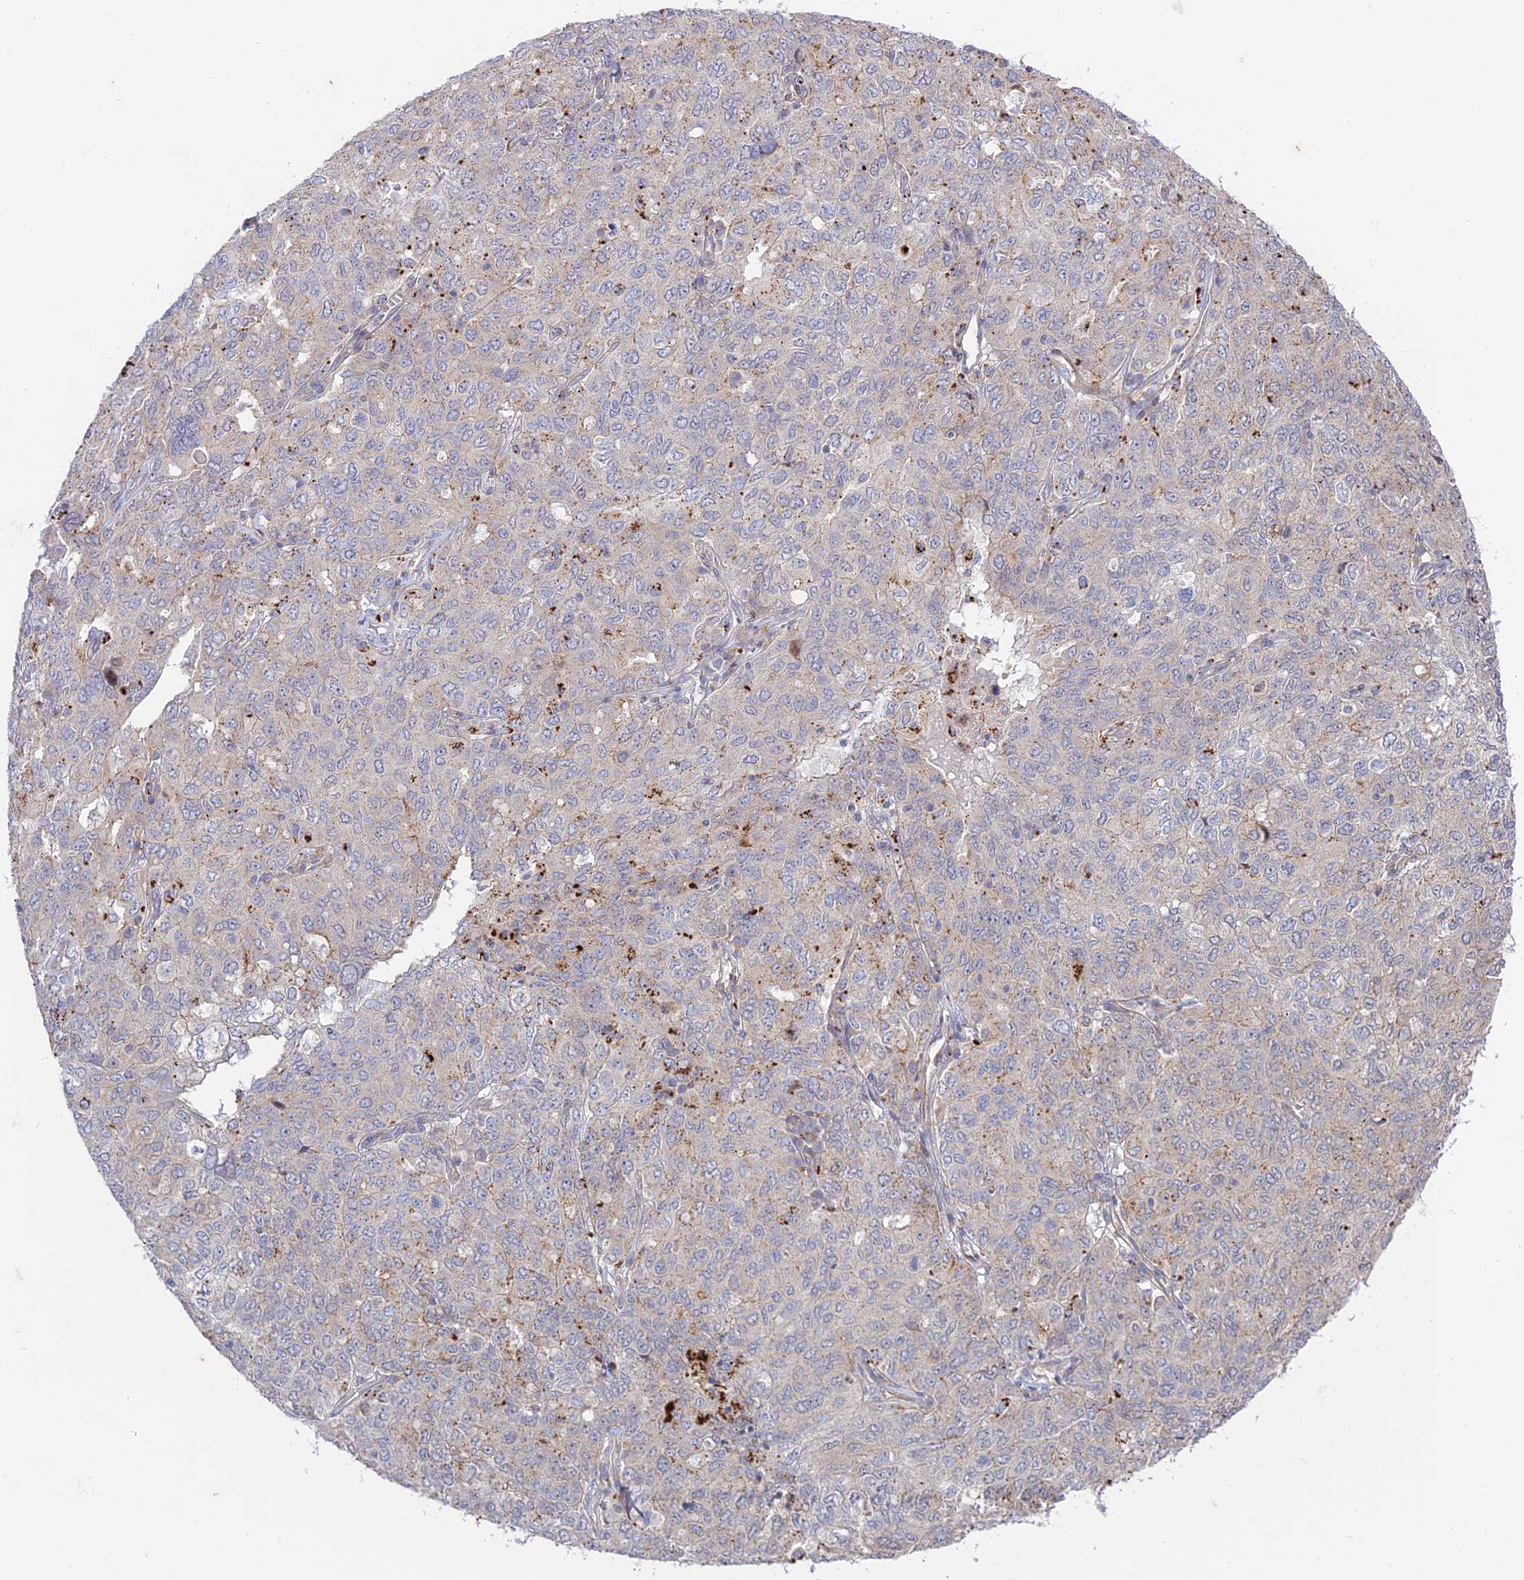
{"staining": {"intensity": "weak", "quantity": "<25%", "location": "cytoplasmic/membranous"}, "tissue": "ovarian cancer", "cell_type": "Tumor cells", "image_type": "cancer", "snomed": [{"axis": "morphology", "description": "Carcinoma, endometroid"}, {"axis": "topography", "description": "Ovary"}], "caption": "There is no significant positivity in tumor cells of endometroid carcinoma (ovarian).", "gene": "KCNAB1", "patient": {"sex": "female", "age": 62}}